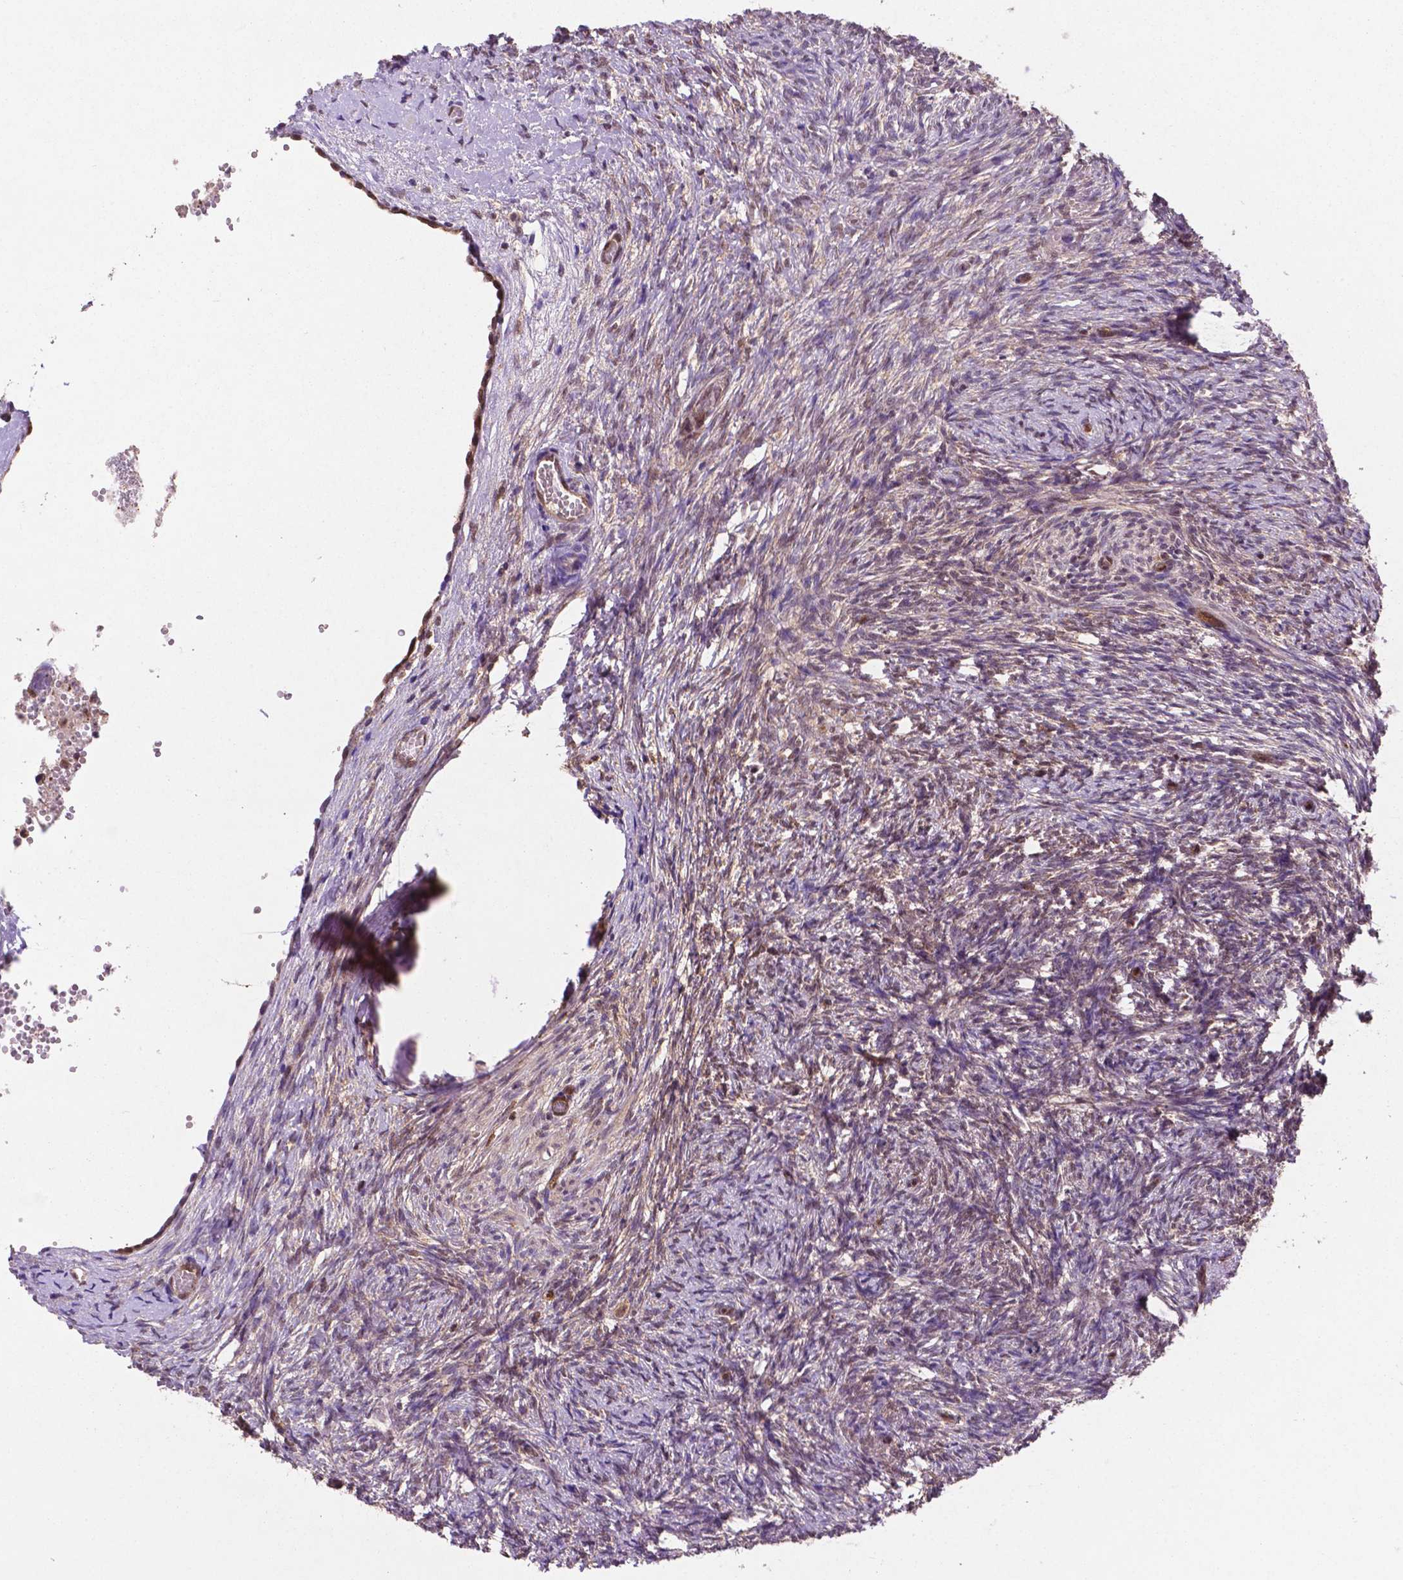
{"staining": {"intensity": "weak", "quantity": "25%-75%", "location": "cytoplasmic/membranous,nuclear"}, "tissue": "ovary", "cell_type": "Follicle cells", "image_type": "normal", "snomed": [{"axis": "morphology", "description": "Normal tissue, NOS"}, {"axis": "topography", "description": "Ovary"}], "caption": "Normal ovary displays weak cytoplasmic/membranous,nuclear staining in approximately 25%-75% of follicle cells, visualized by immunohistochemistry.", "gene": "UBE2L6", "patient": {"sex": "female", "age": 46}}